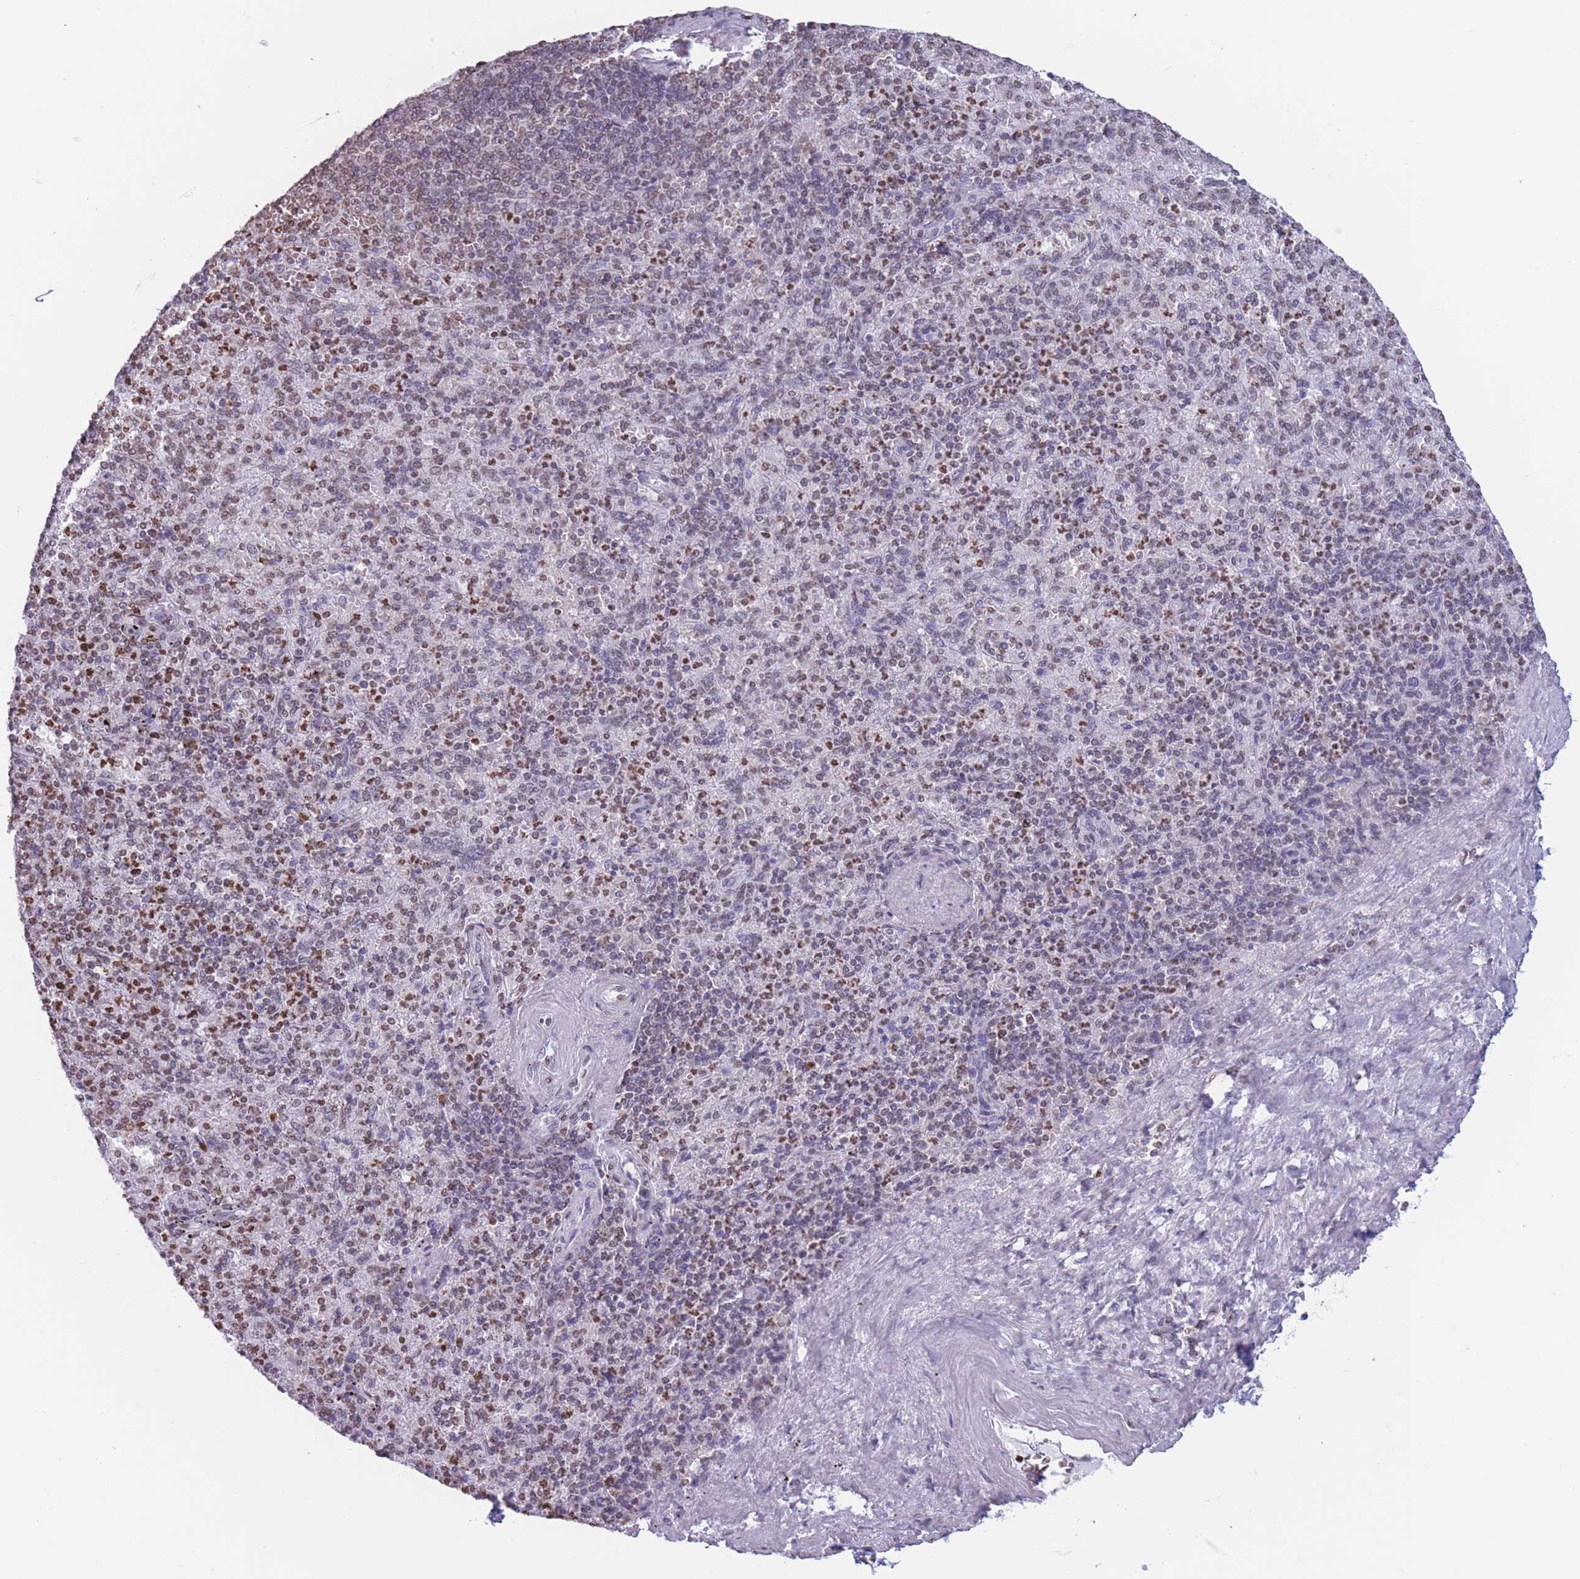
{"staining": {"intensity": "moderate", "quantity": "25%-75%", "location": "nuclear"}, "tissue": "spleen", "cell_type": "Cells in red pulp", "image_type": "normal", "snomed": [{"axis": "morphology", "description": "Normal tissue, NOS"}, {"axis": "topography", "description": "Spleen"}], "caption": "DAB immunohistochemical staining of normal spleen displays moderate nuclear protein positivity in about 25%-75% of cells in red pulp. (Brightfield microscopy of DAB IHC at high magnification).", "gene": "RYK", "patient": {"sex": "male", "age": 82}}